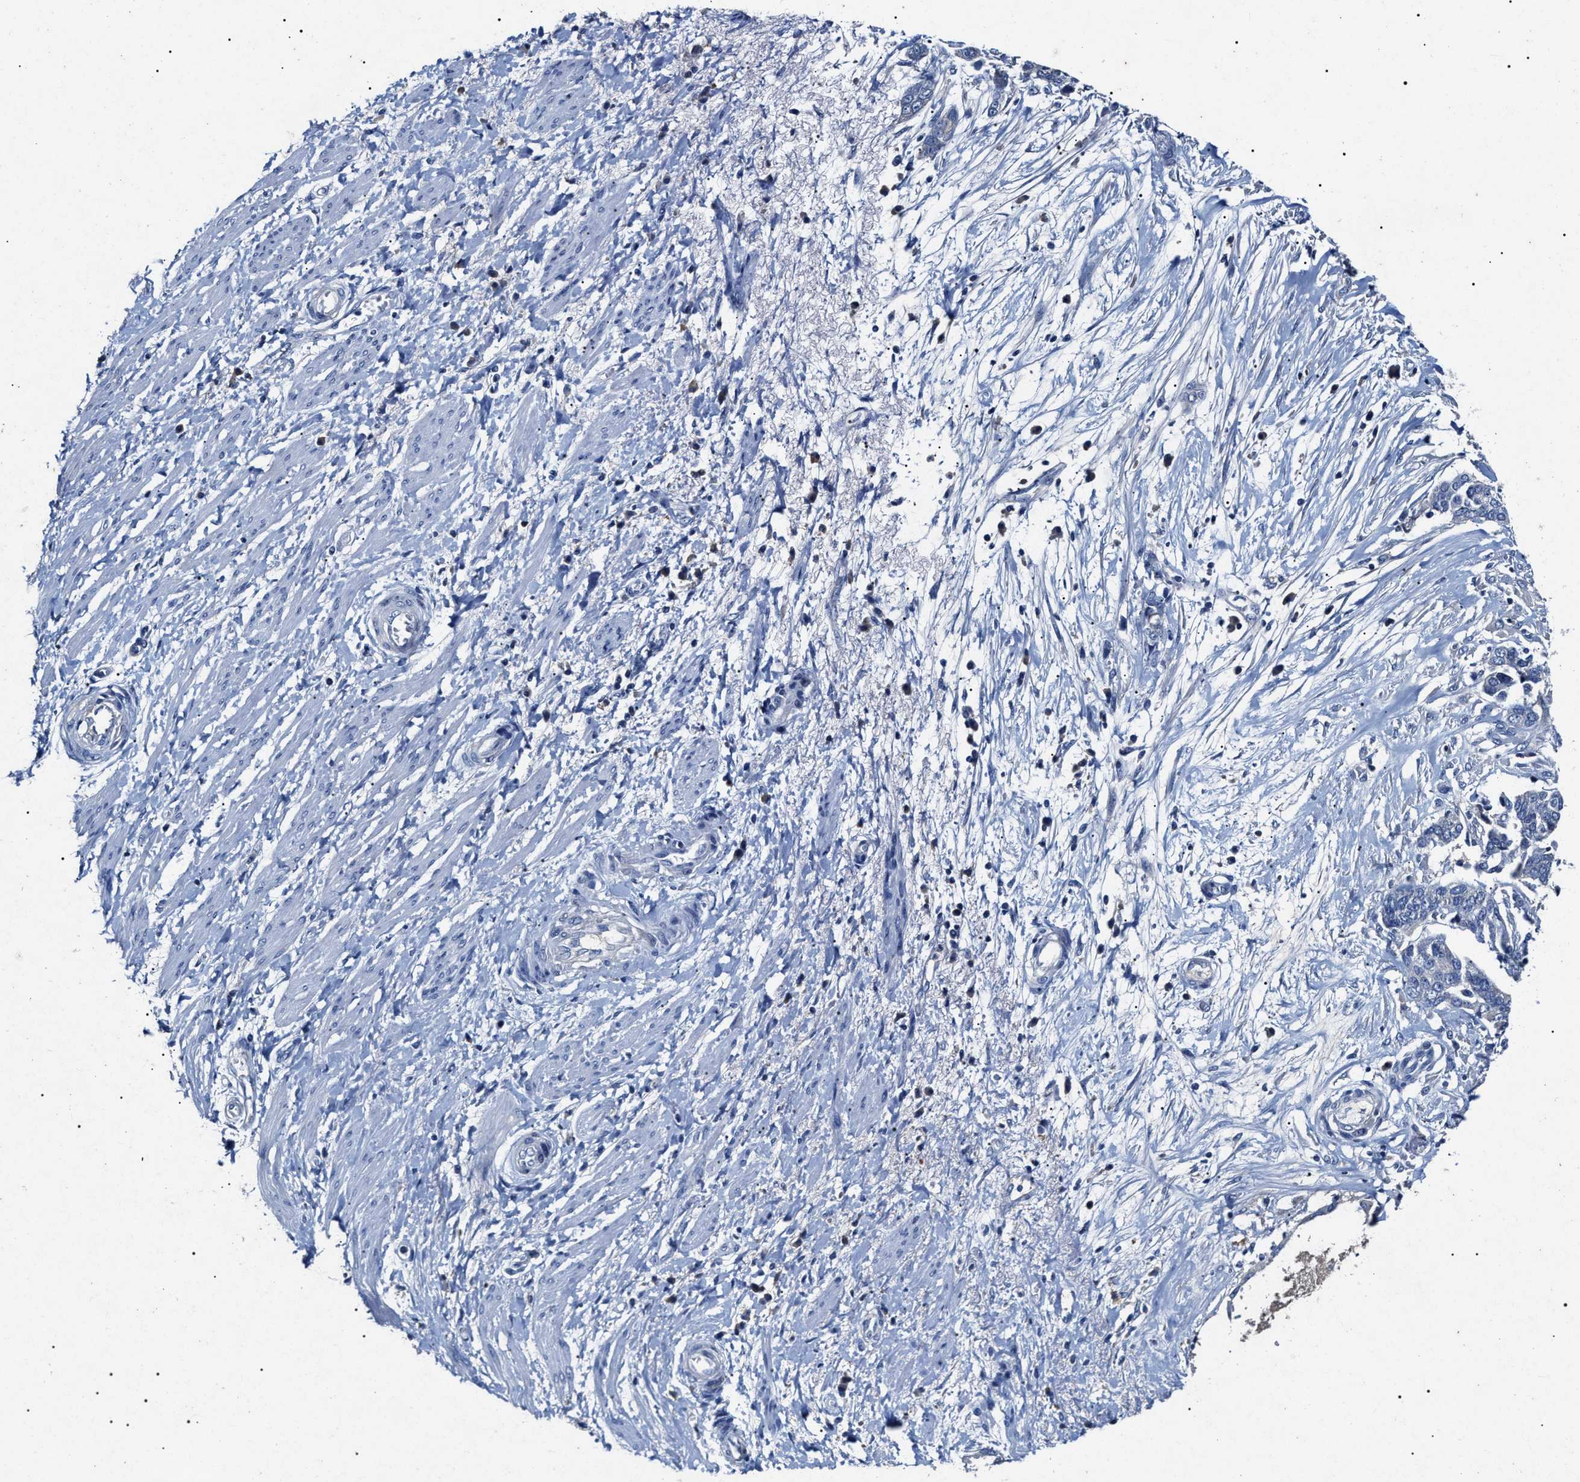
{"staining": {"intensity": "negative", "quantity": "none", "location": "none"}, "tissue": "ovarian cancer", "cell_type": "Tumor cells", "image_type": "cancer", "snomed": [{"axis": "morphology", "description": "Cystadenocarcinoma, serous, NOS"}, {"axis": "topography", "description": "Ovary"}], "caption": "Immunohistochemical staining of ovarian cancer displays no significant expression in tumor cells.", "gene": "LRRC8E", "patient": {"sex": "female", "age": 44}}